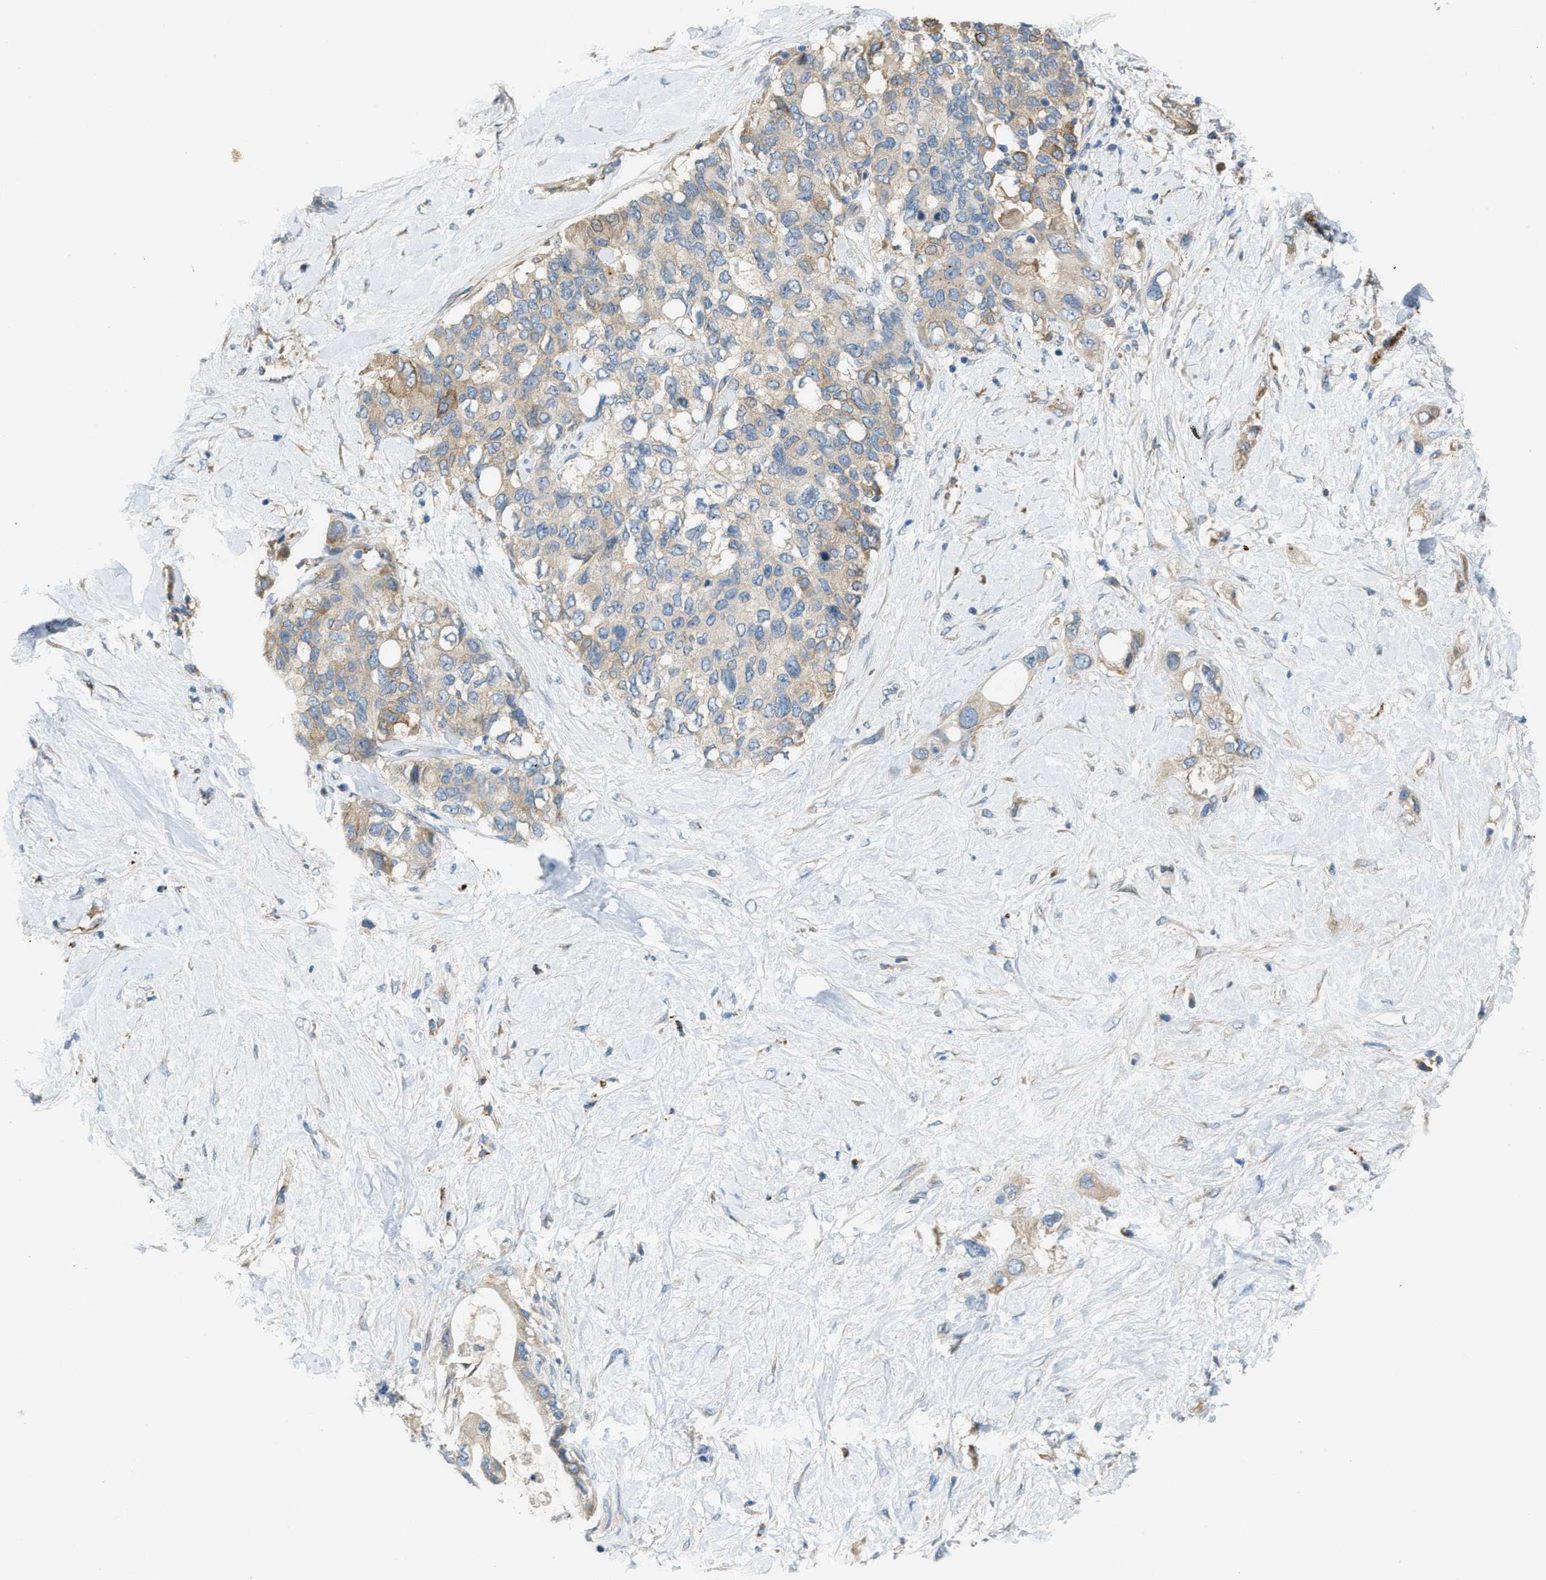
{"staining": {"intensity": "weak", "quantity": "<25%", "location": "cytoplasmic/membranous"}, "tissue": "pancreatic cancer", "cell_type": "Tumor cells", "image_type": "cancer", "snomed": [{"axis": "morphology", "description": "Adenocarcinoma, NOS"}, {"axis": "topography", "description": "Pancreas"}], "caption": "The immunohistochemistry photomicrograph has no significant staining in tumor cells of pancreatic cancer tissue.", "gene": "KLHDC10", "patient": {"sex": "female", "age": 56}}